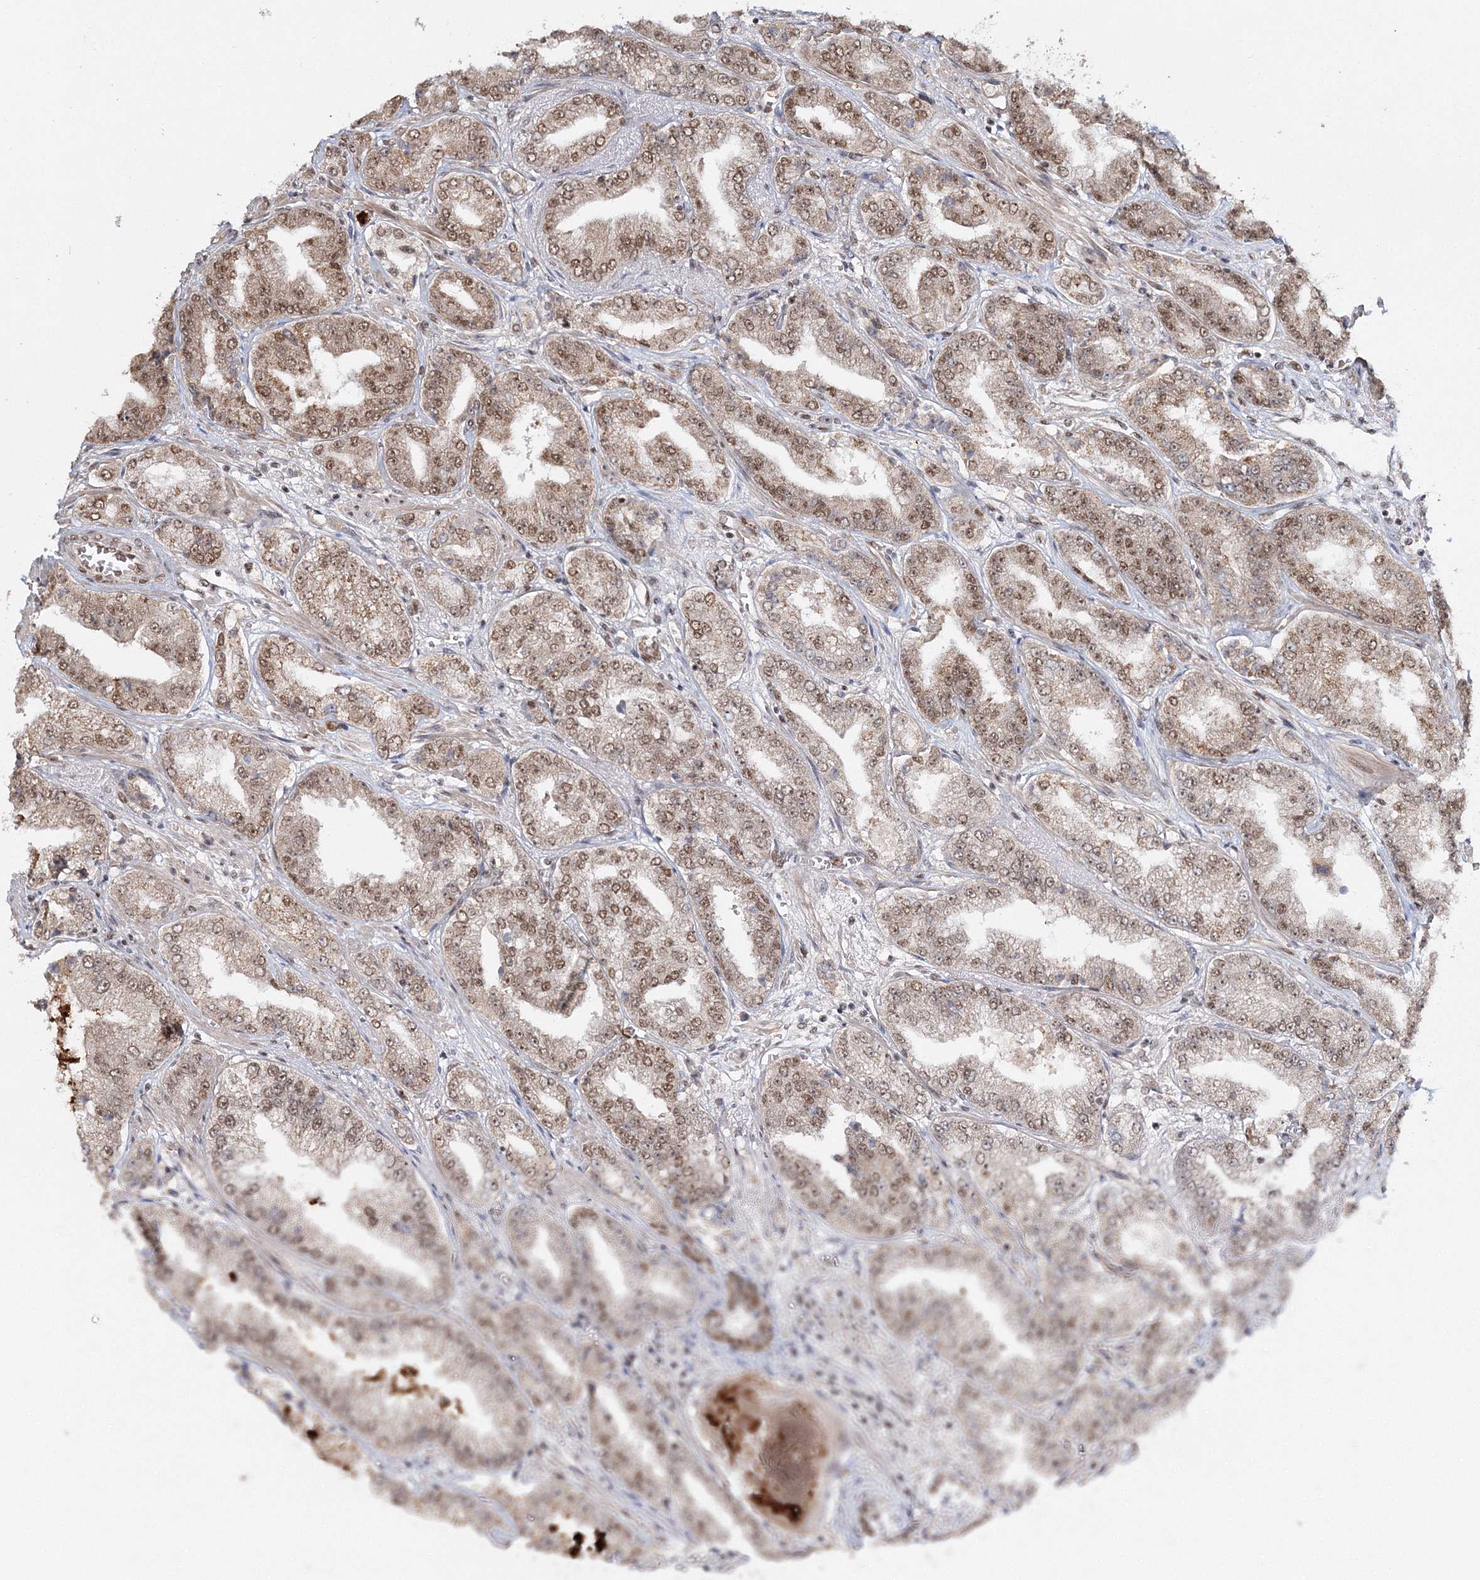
{"staining": {"intensity": "moderate", "quantity": ">75%", "location": "nuclear"}, "tissue": "prostate cancer", "cell_type": "Tumor cells", "image_type": "cancer", "snomed": [{"axis": "morphology", "description": "Adenocarcinoma, High grade"}, {"axis": "topography", "description": "Prostate"}], "caption": "Brown immunohistochemical staining in human prostate cancer (high-grade adenocarcinoma) exhibits moderate nuclear positivity in approximately >75% of tumor cells.", "gene": "QRICH1", "patient": {"sex": "male", "age": 71}}